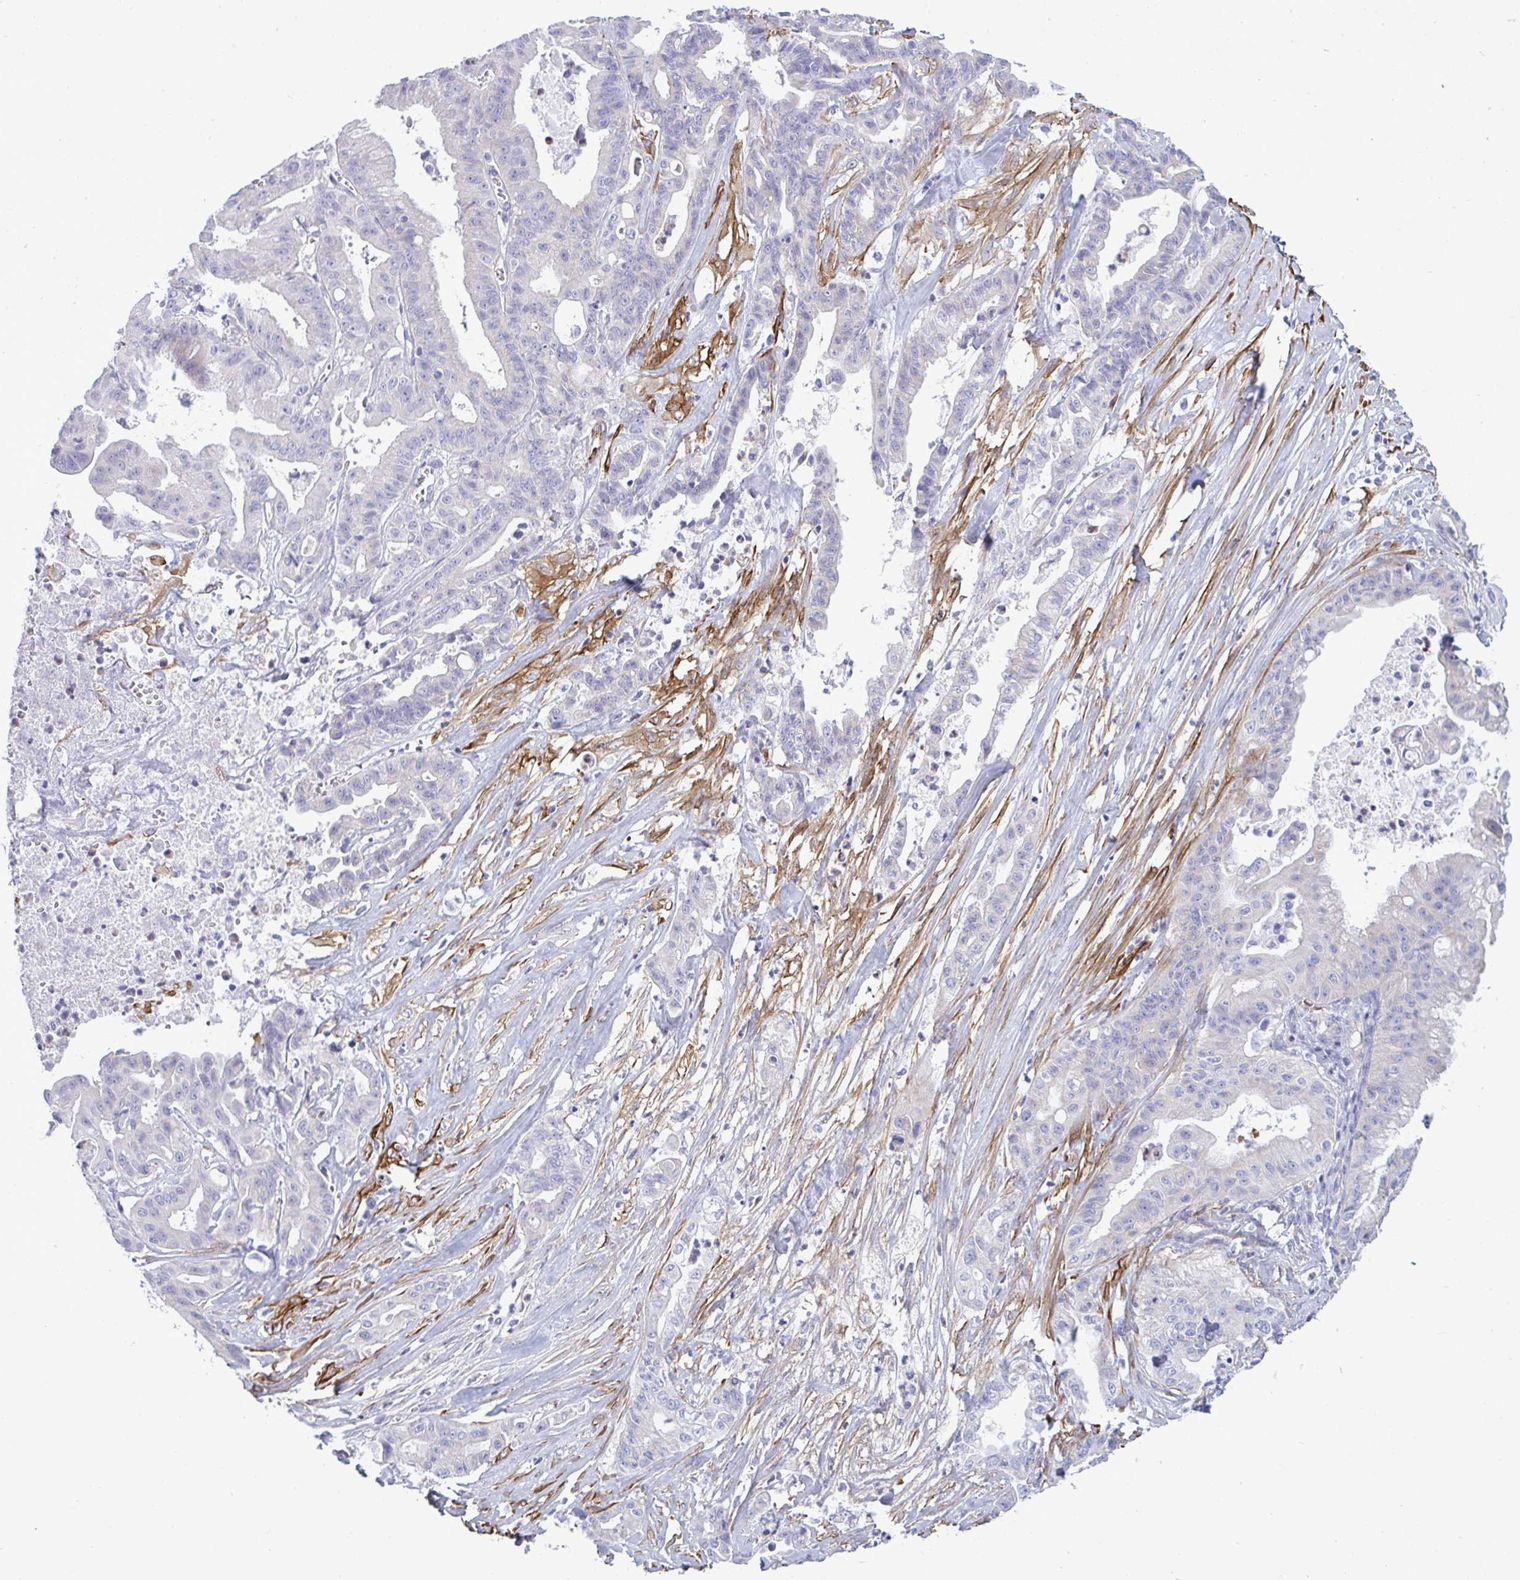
{"staining": {"intensity": "negative", "quantity": "none", "location": "none"}, "tissue": "ovarian cancer", "cell_type": "Tumor cells", "image_type": "cancer", "snomed": [{"axis": "morphology", "description": "Cystadenocarcinoma, mucinous, NOS"}, {"axis": "topography", "description": "Ovary"}], "caption": "IHC micrograph of neoplastic tissue: human ovarian cancer (mucinous cystadenocarcinoma) stained with DAB shows no significant protein positivity in tumor cells.", "gene": "MYH10", "patient": {"sex": "female", "age": 70}}